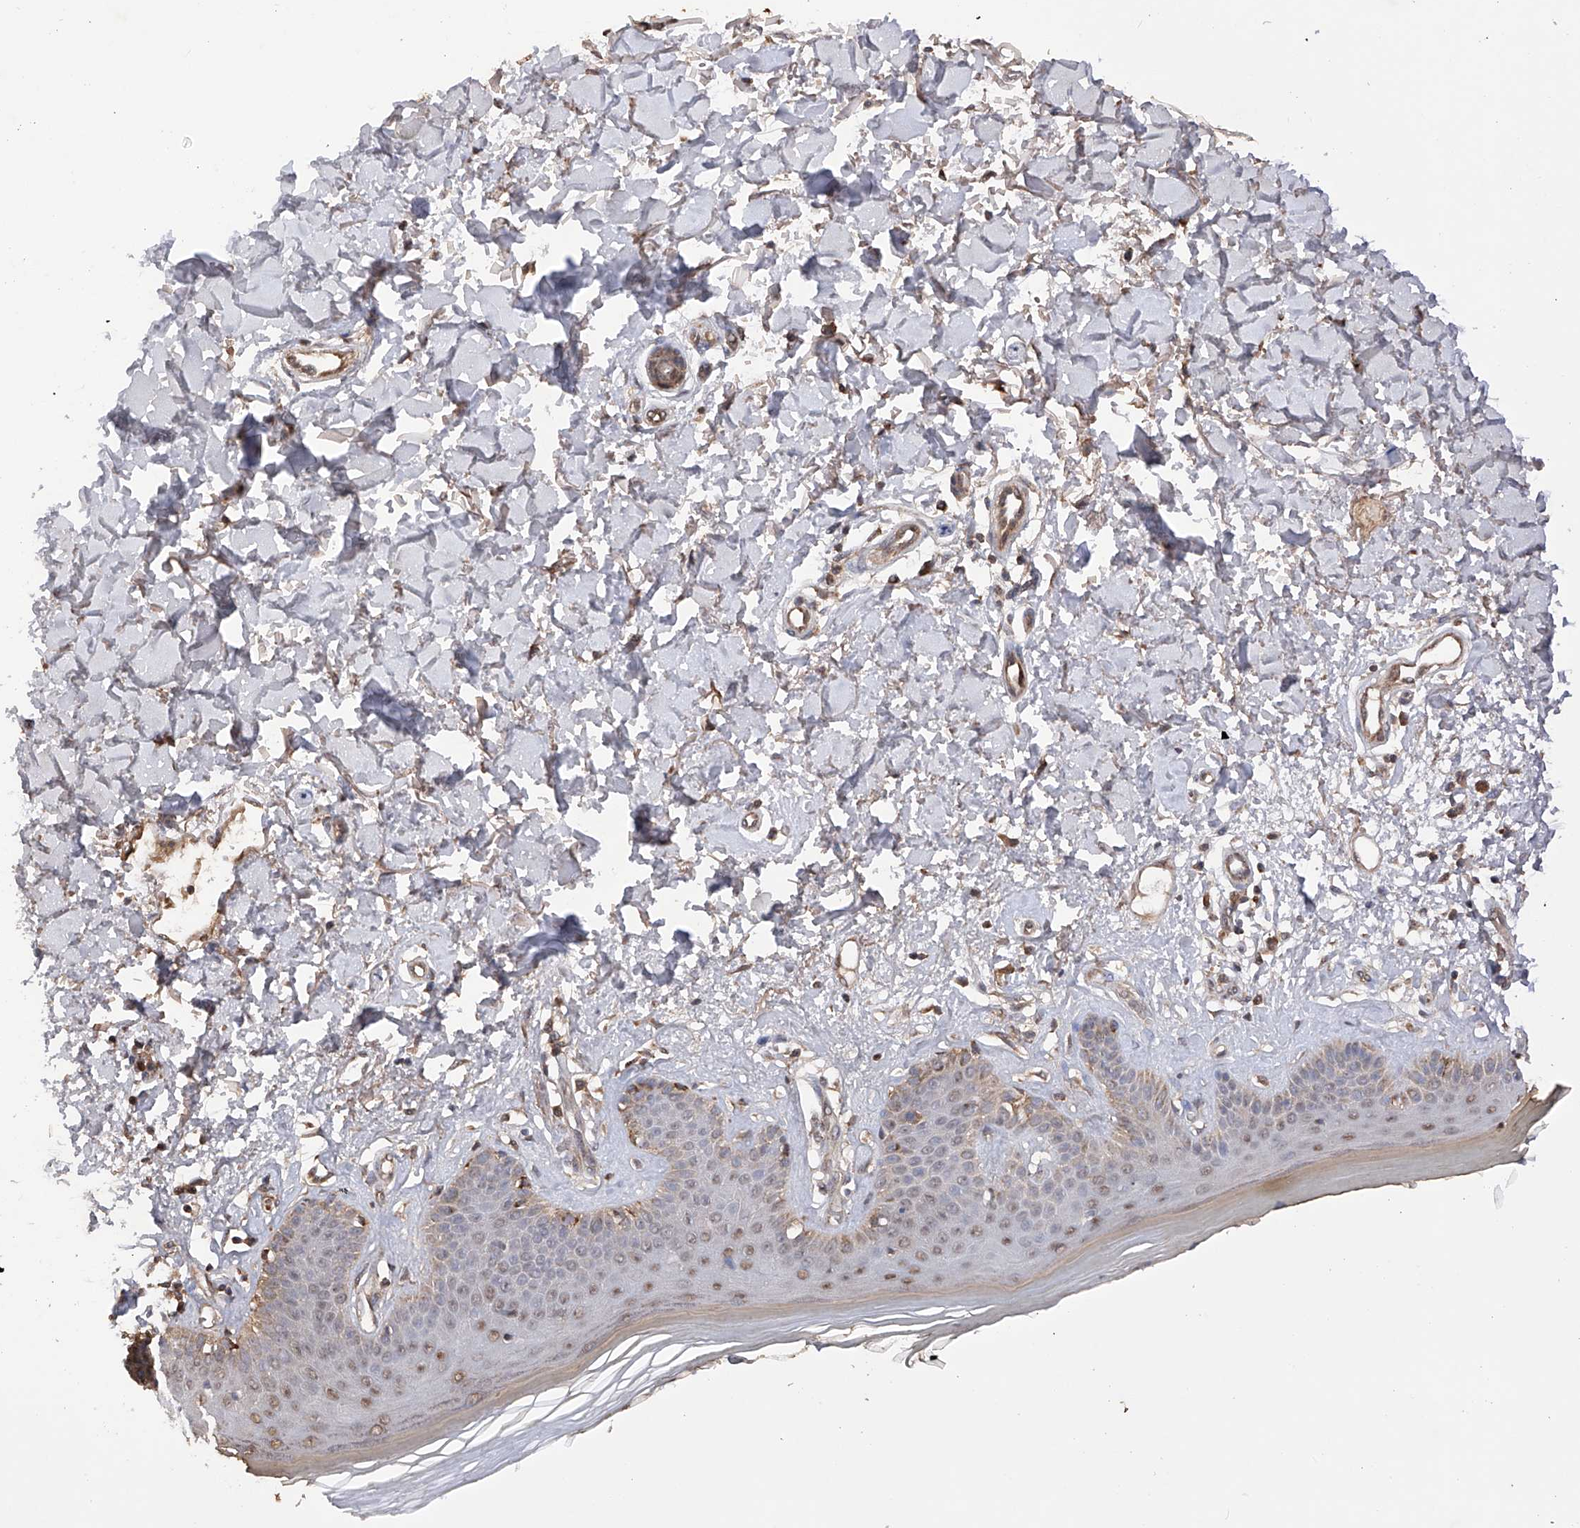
{"staining": {"intensity": "moderate", "quantity": ">75%", "location": "cytoplasmic/membranous"}, "tissue": "skin", "cell_type": "Fibroblasts", "image_type": "normal", "snomed": [{"axis": "morphology", "description": "Normal tissue, NOS"}, {"axis": "topography", "description": "Skin"}], "caption": "This image demonstrates IHC staining of unremarkable human skin, with medium moderate cytoplasmic/membranous expression in about >75% of fibroblasts.", "gene": "SDHAF4", "patient": {"sex": "female", "age": 64}}